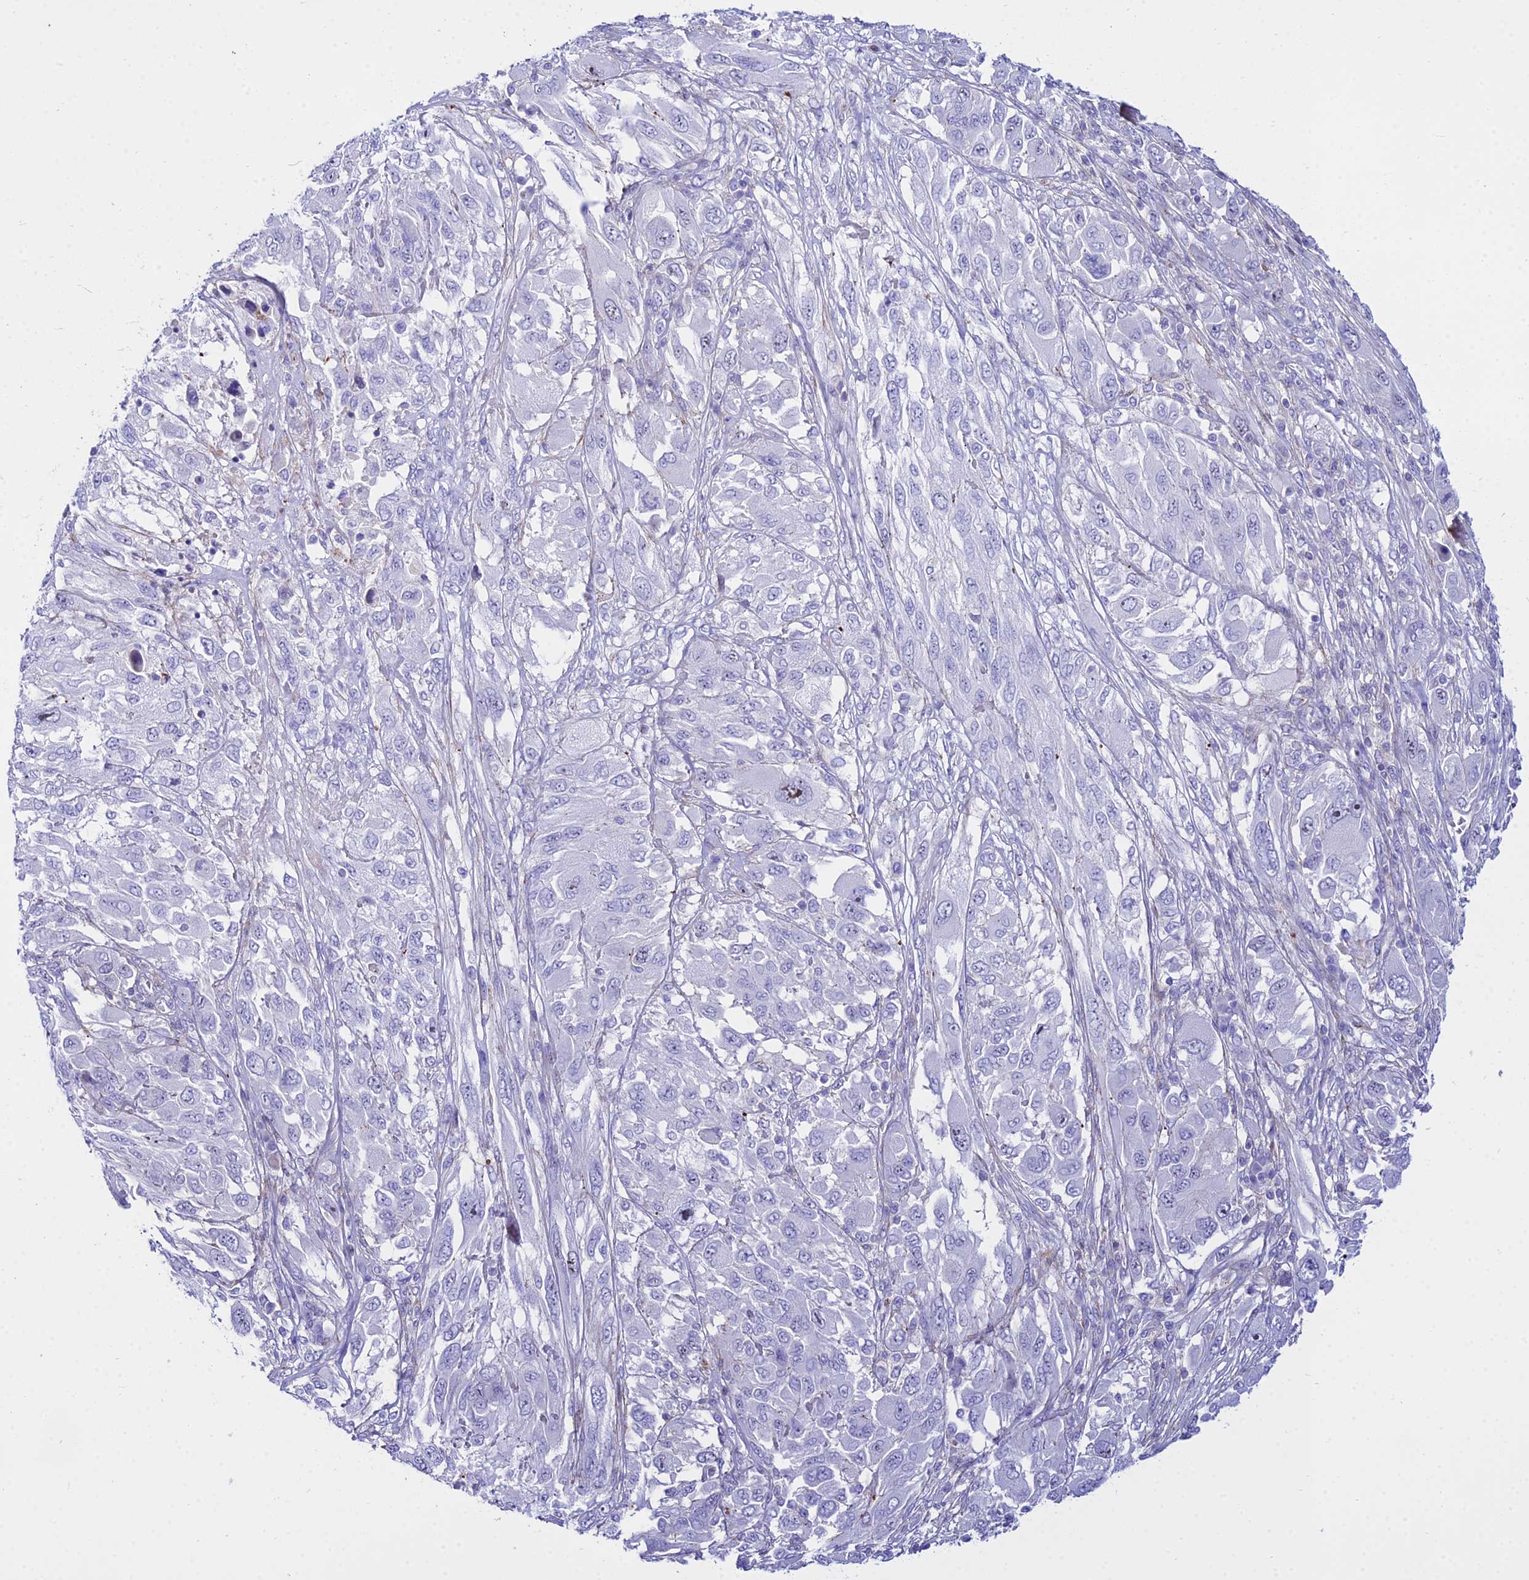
{"staining": {"intensity": "negative", "quantity": "none", "location": "none"}, "tissue": "melanoma", "cell_type": "Tumor cells", "image_type": "cancer", "snomed": [{"axis": "morphology", "description": "Malignant melanoma, NOS"}, {"axis": "topography", "description": "Skin"}], "caption": "Malignant melanoma stained for a protein using immunohistochemistry demonstrates no staining tumor cells.", "gene": "DLX1", "patient": {"sex": "female", "age": 91}}